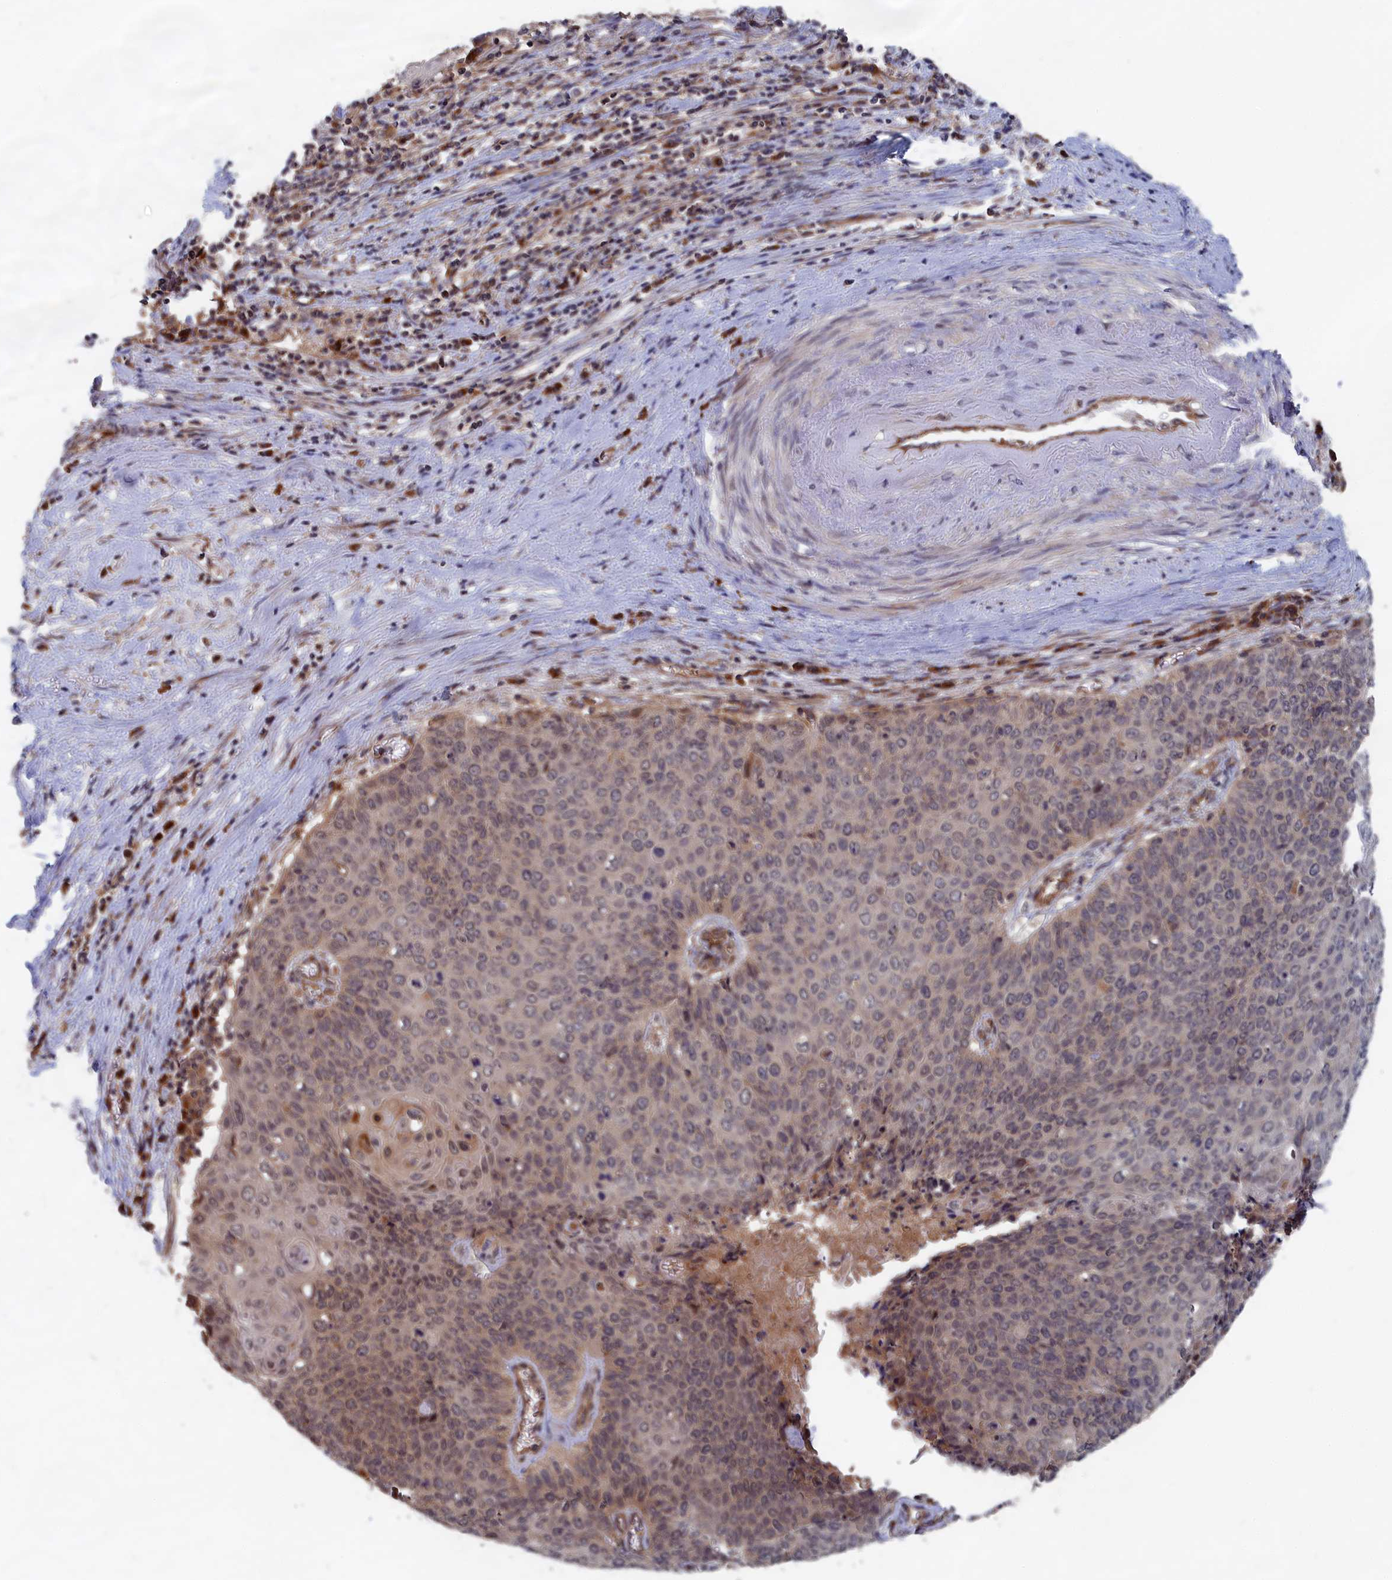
{"staining": {"intensity": "weak", "quantity": "<25%", "location": "cytoplasmic/membranous,nuclear"}, "tissue": "cervical cancer", "cell_type": "Tumor cells", "image_type": "cancer", "snomed": [{"axis": "morphology", "description": "Squamous cell carcinoma, NOS"}, {"axis": "topography", "description": "Cervix"}], "caption": "Cervical cancer (squamous cell carcinoma) was stained to show a protein in brown. There is no significant positivity in tumor cells. (DAB (3,3'-diaminobenzidine) immunohistochemistry (IHC) with hematoxylin counter stain).", "gene": "TRAPPC2L", "patient": {"sex": "female", "age": 39}}